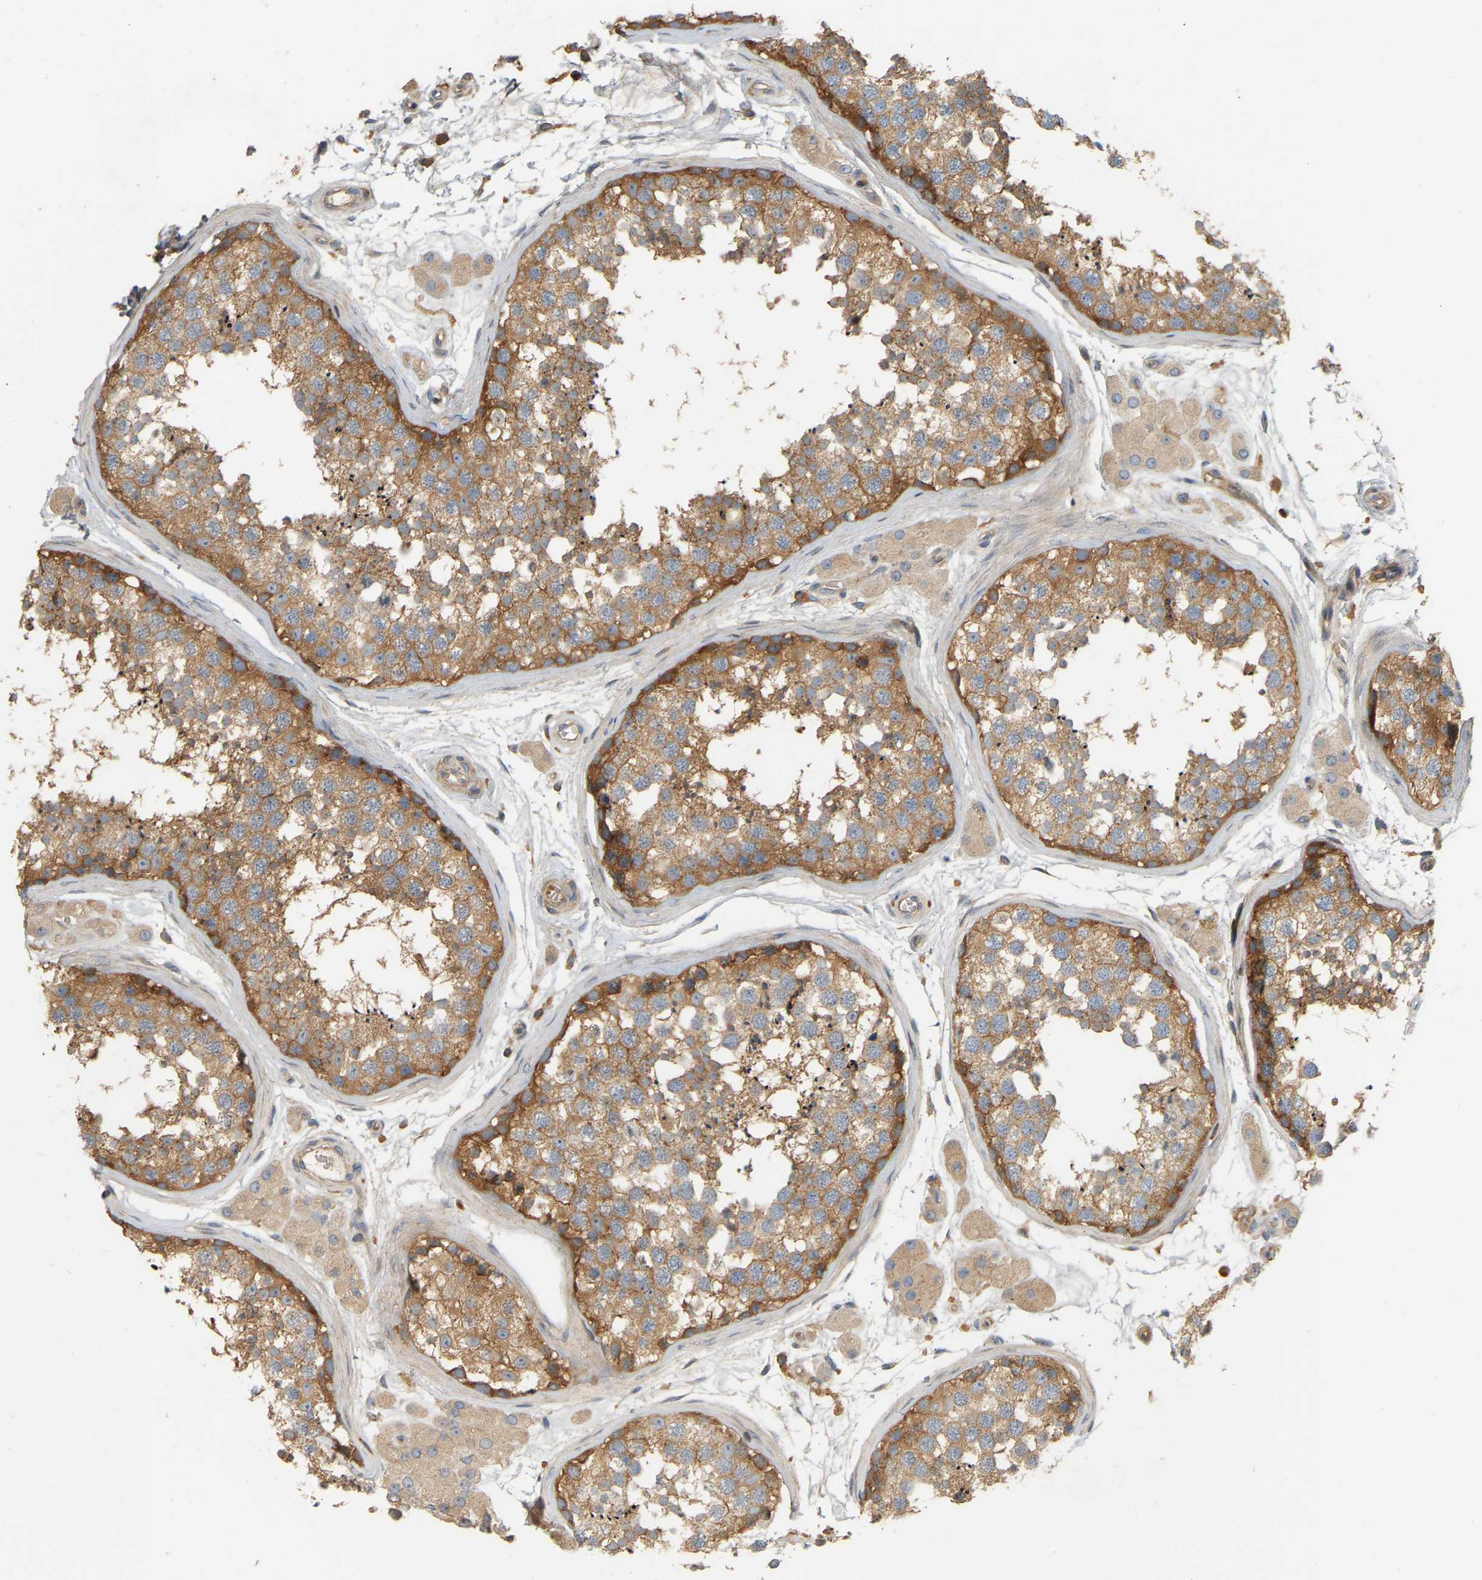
{"staining": {"intensity": "moderate", "quantity": ">75%", "location": "cytoplasmic/membranous"}, "tissue": "testis", "cell_type": "Cells in seminiferous ducts", "image_type": "normal", "snomed": [{"axis": "morphology", "description": "Normal tissue, NOS"}, {"axis": "topography", "description": "Testis"}], "caption": "Protein positivity by immunohistochemistry reveals moderate cytoplasmic/membranous expression in approximately >75% of cells in seminiferous ducts in normal testis.", "gene": "AKAP13", "patient": {"sex": "male", "age": 56}}